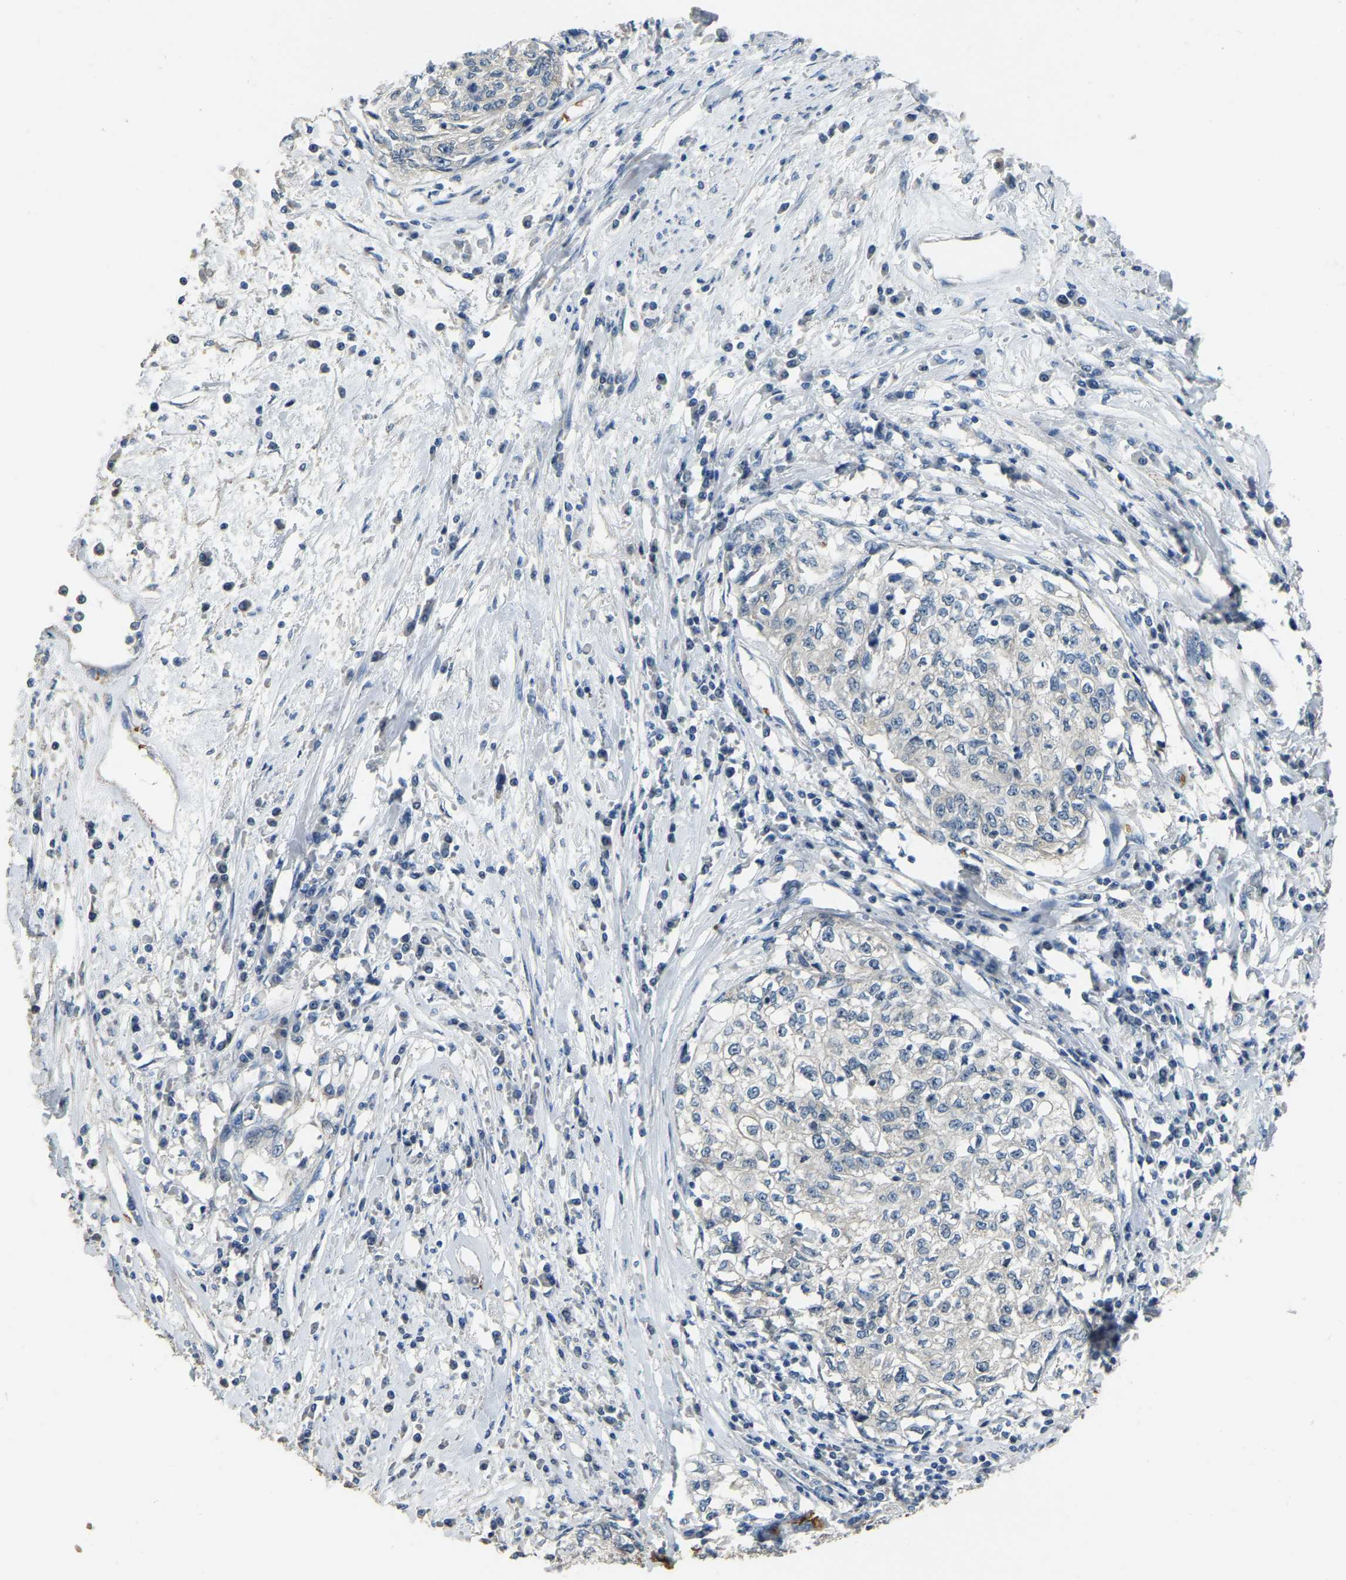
{"staining": {"intensity": "negative", "quantity": "none", "location": "none"}, "tissue": "cervical cancer", "cell_type": "Tumor cells", "image_type": "cancer", "snomed": [{"axis": "morphology", "description": "Squamous cell carcinoma, NOS"}, {"axis": "topography", "description": "Cervix"}], "caption": "Immunohistochemistry micrograph of human cervical cancer stained for a protein (brown), which shows no staining in tumor cells.", "gene": "CFAP298", "patient": {"sex": "female", "age": 57}}